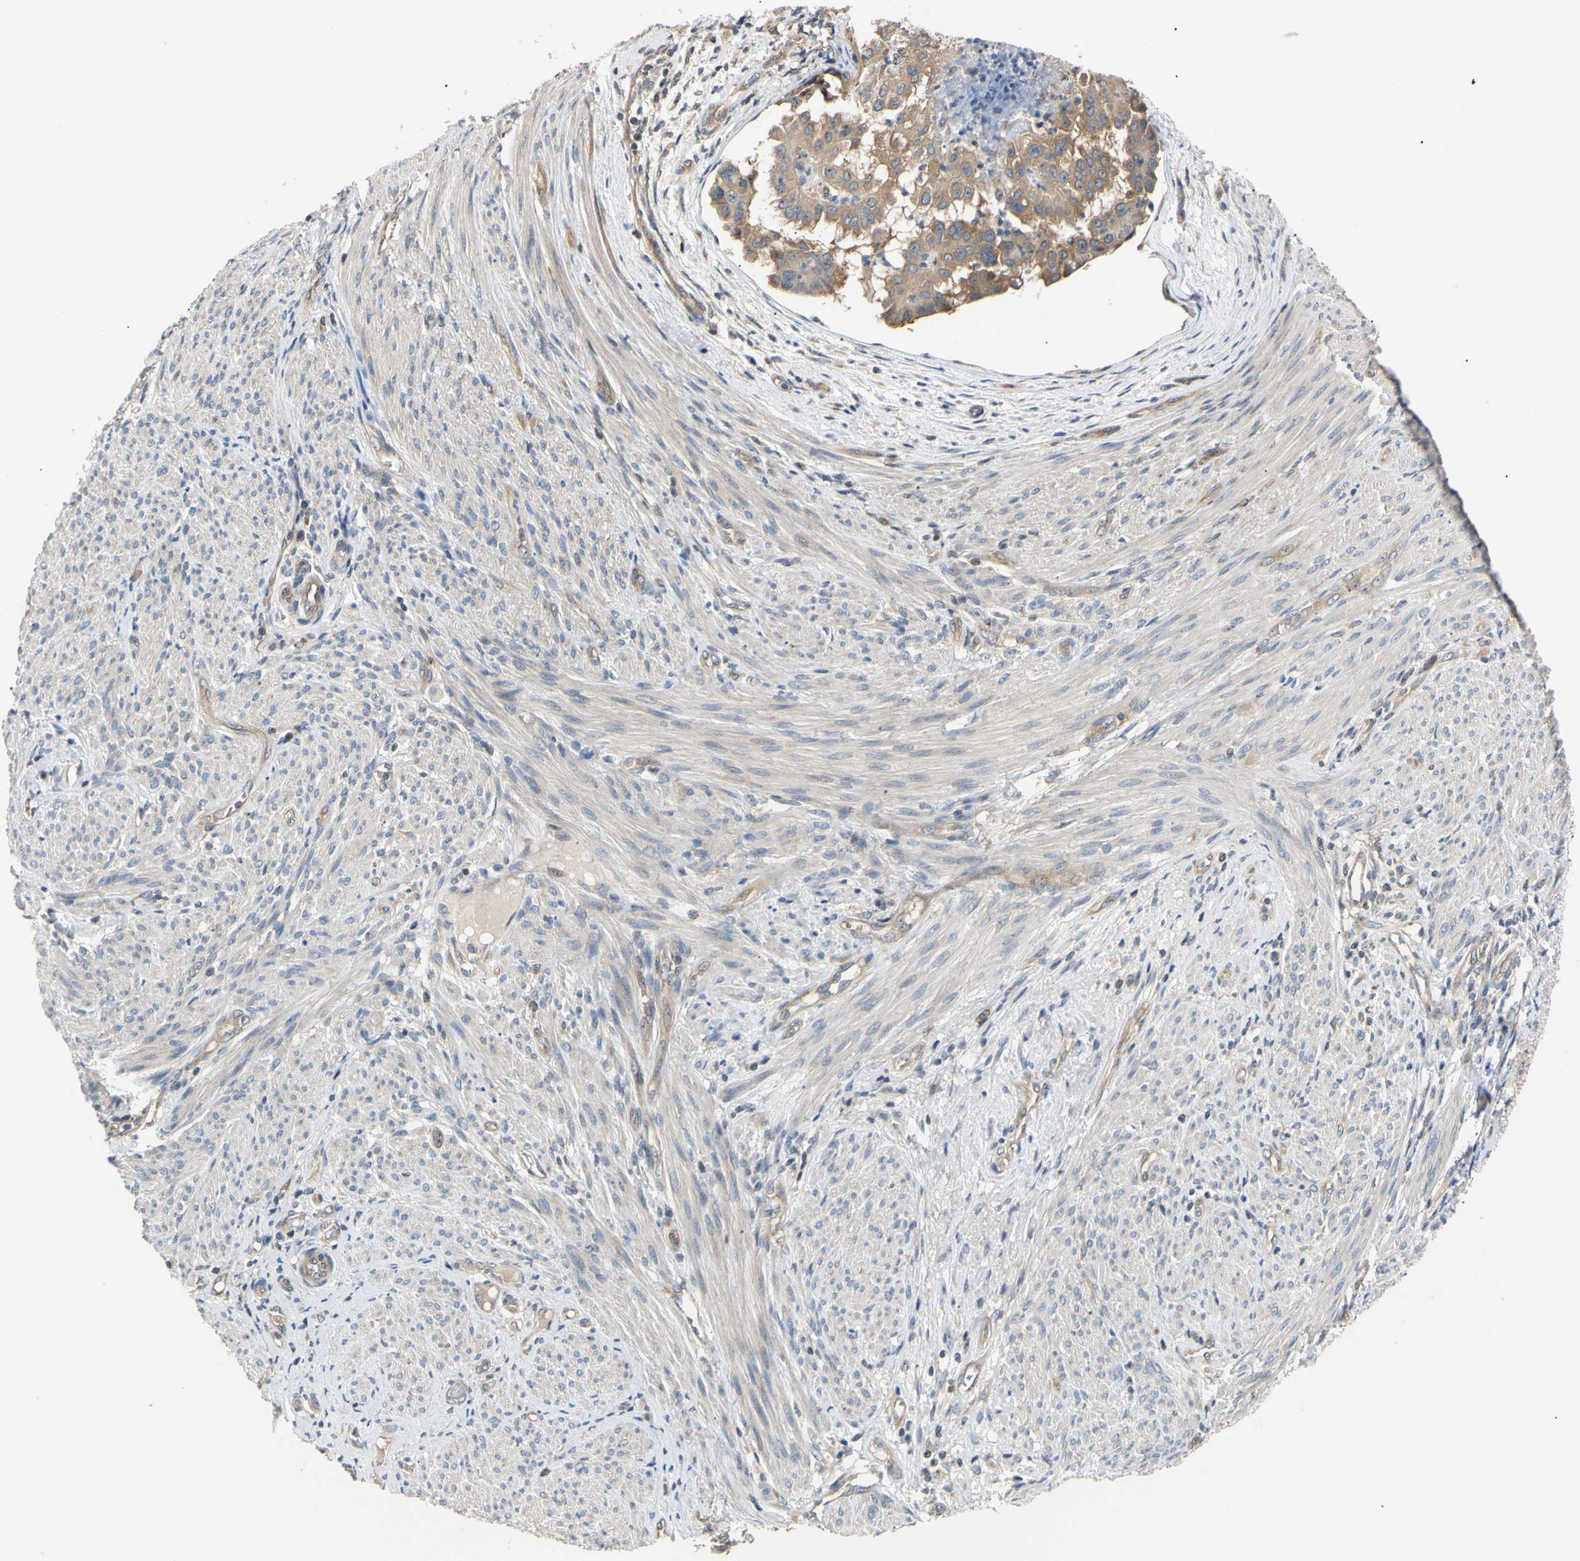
{"staining": {"intensity": "weak", "quantity": ">75%", "location": "cytoplasmic/membranous"}, "tissue": "endometrial cancer", "cell_type": "Tumor cells", "image_type": "cancer", "snomed": [{"axis": "morphology", "description": "Adenocarcinoma, NOS"}, {"axis": "topography", "description": "Endometrium"}], "caption": "High-magnification brightfield microscopy of adenocarcinoma (endometrial) stained with DAB (3,3'-diaminobenzidine) (brown) and counterstained with hematoxylin (blue). tumor cells exhibit weak cytoplasmic/membranous staining is seen in approximately>75% of cells.", "gene": "RARS1", "patient": {"sex": "female", "age": 85}}